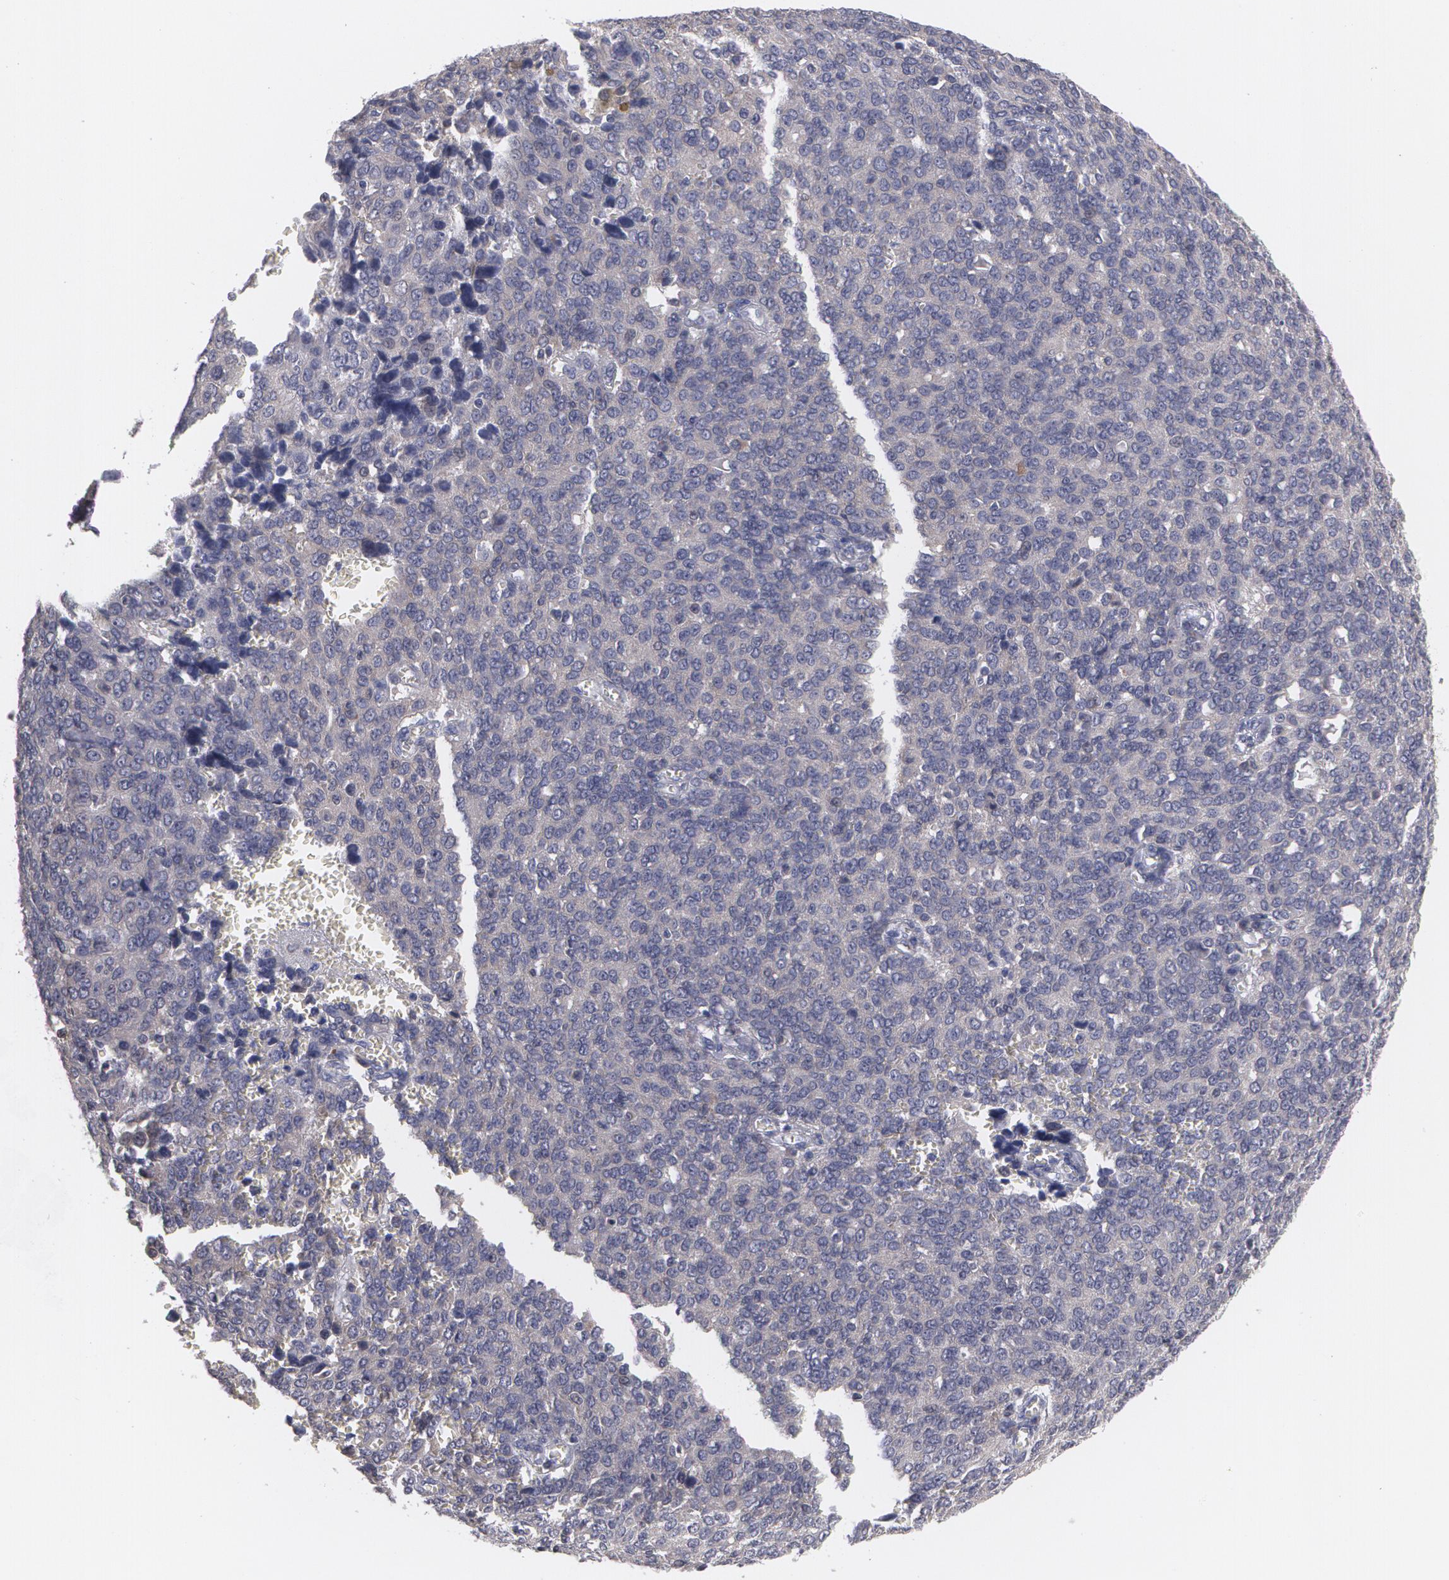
{"staining": {"intensity": "weak", "quantity": "25%-75%", "location": "cytoplasmic/membranous"}, "tissue": "ovarian cancer", "cell_type": "Tumor cells", "image_type": "cancer", "snomed": [{"axis": "morphology", "description": "Carcinoma, endometroid"}, {"axis": "topography", "description": "Ovary"}], "caption": "High-power microscopy captured an immunohistochemistry histopathology image of ovarian cancer, revealing weak cytoplasmic/membranous expression in about 25%-75% of tumor cells.", "gene": "MTHFD1", "patient": {"sex": "female", "age": 75}}